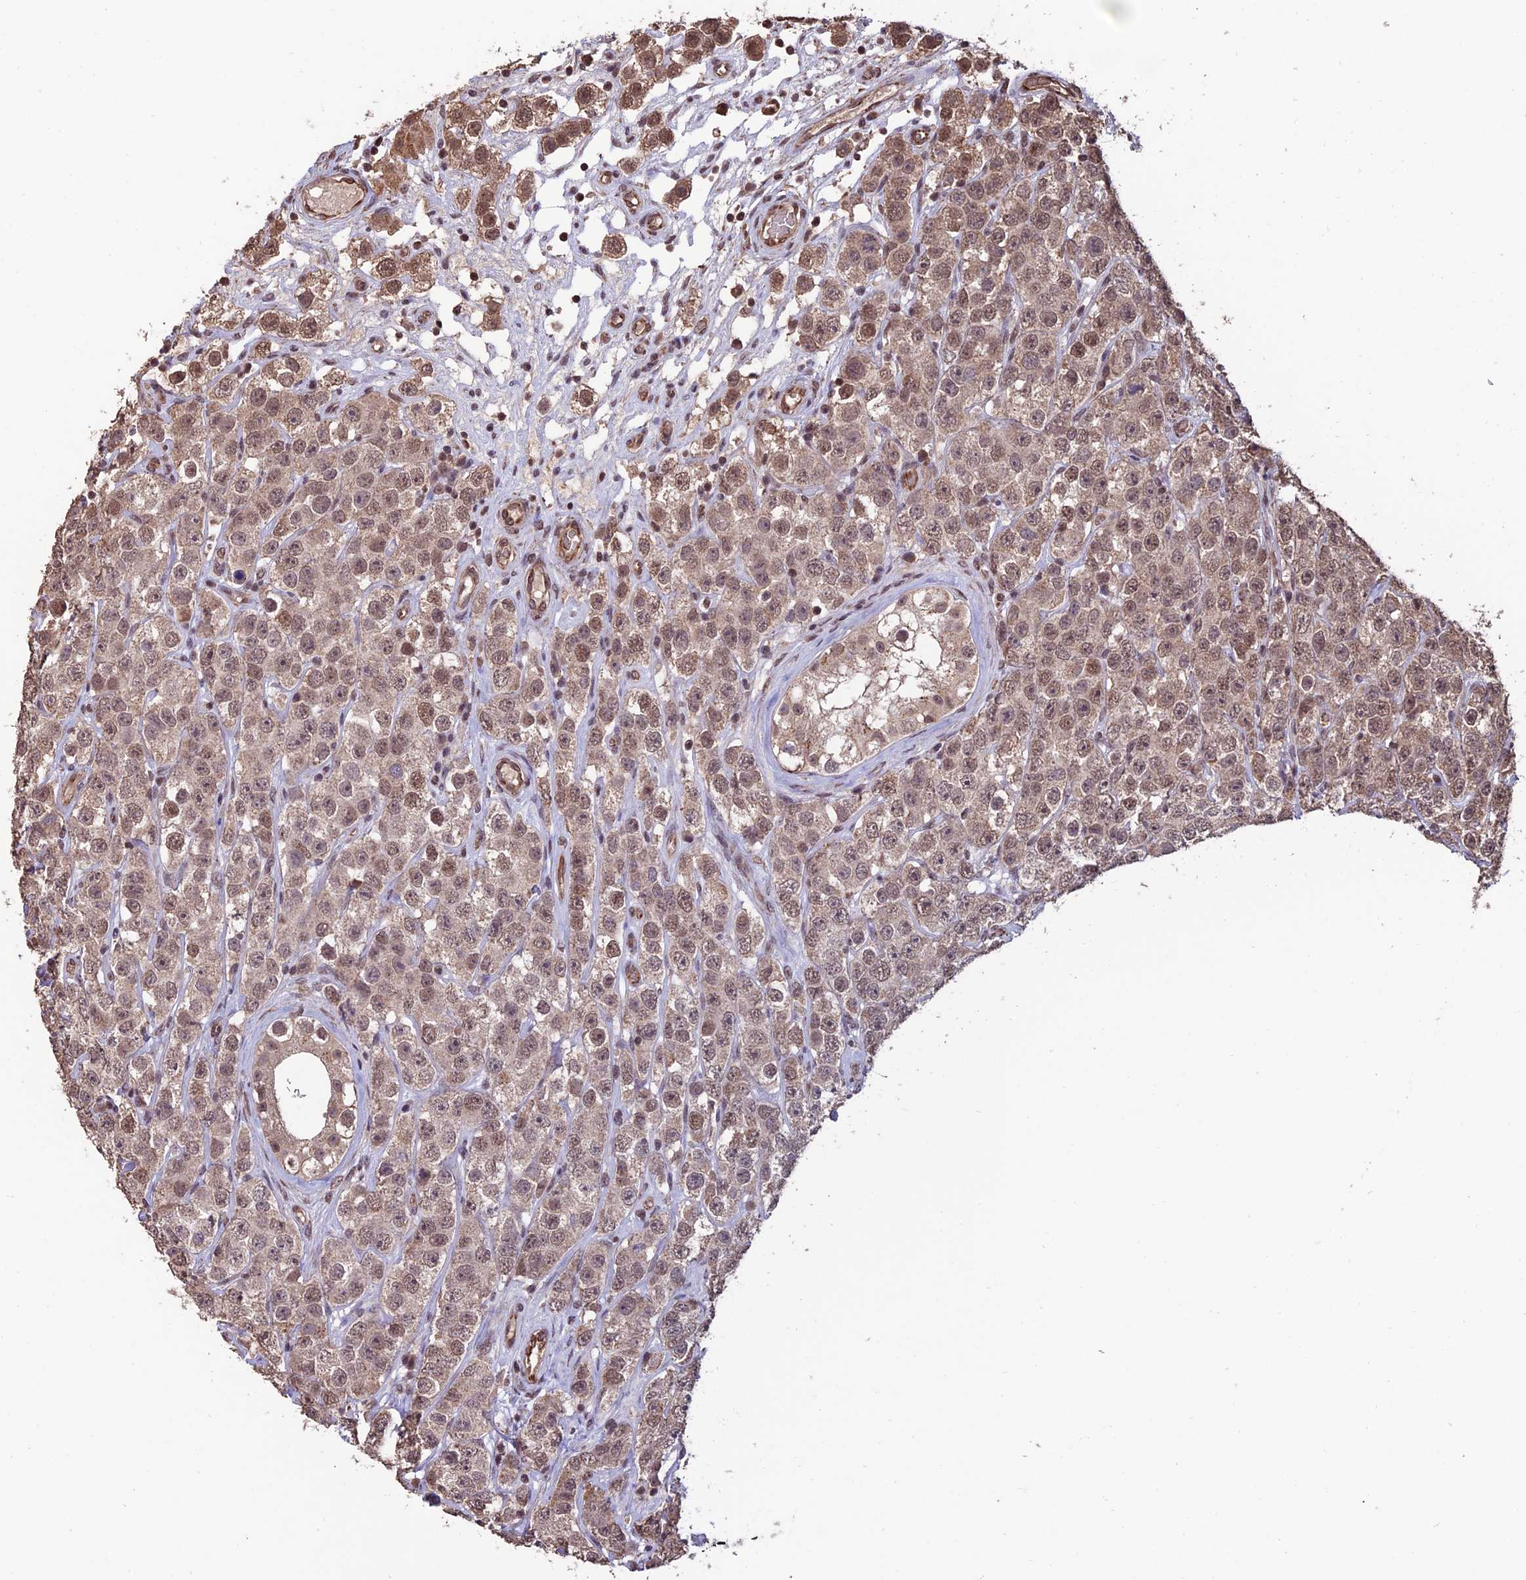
{"staining": {"intensity": "weak", "quantity": ">75%", "location": "nuclear"}, "tissue": "testis cancer", "cell_type": "Tumor cells", "image_type": "cancer", "snomed": [{"axis": "morphology", "description": "Seminoma, NOS"}, {"axis": "topography", "description": "Testis"}], "caption": "Immunohistochemistry (IHC) of testis cancer (seminoma) exhibits low levels of weak nuclear expression in approximately >75% of tumor cells.", "gene": "CABIN1", "patient": {"sex": "male", "age": 28}}